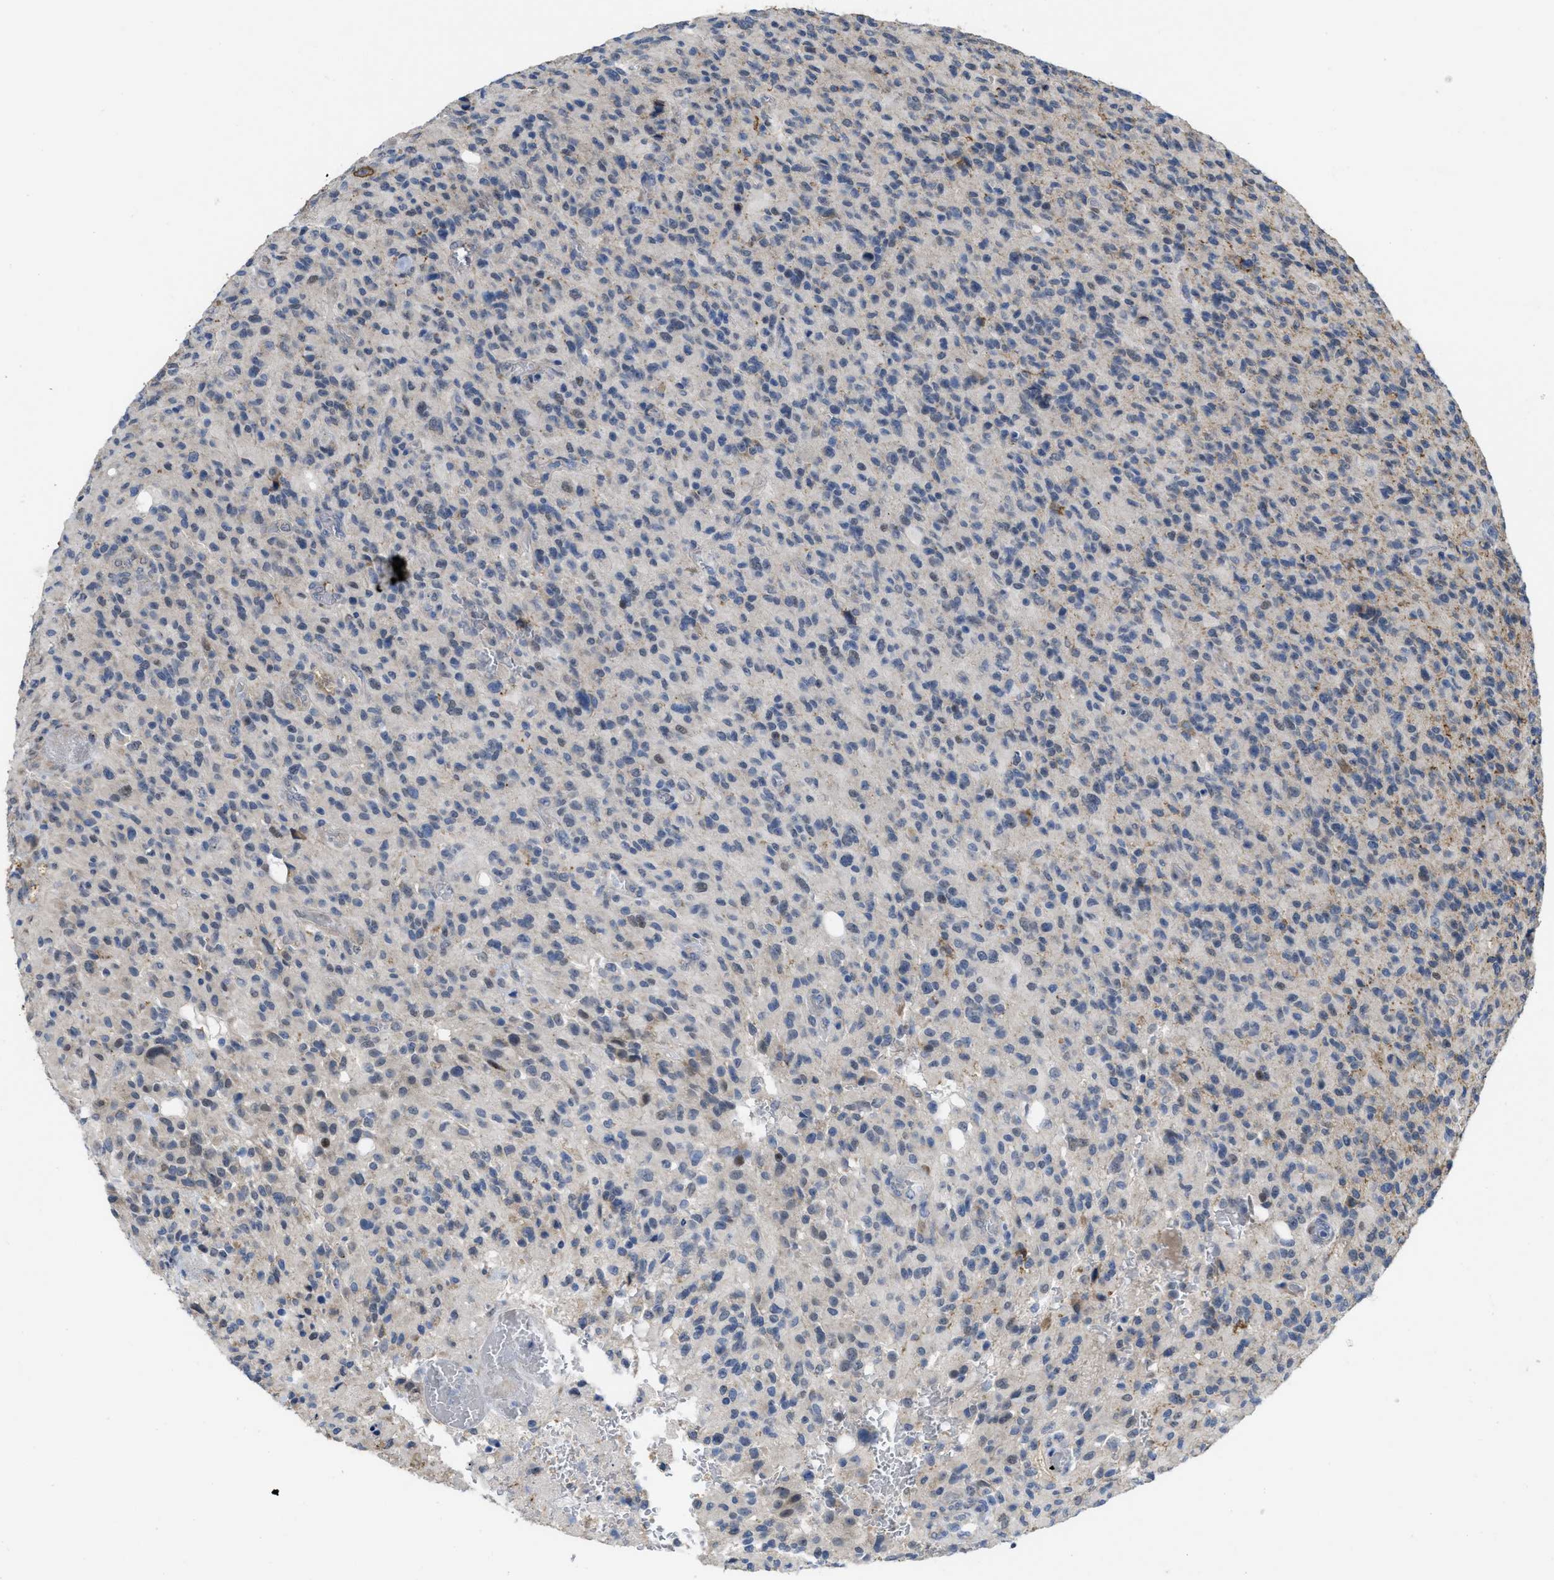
{"staining": {"intensity": "weak", "quantity": "<25%", "location": "cytoplasmic/membranous"}, "tissue": "glioma", "cell_type": "Tumor cells", "image_type": "cancer", "snomed": [{"axis": "morphology", "description": "Glioma, malignant, High grade"}, {"axis": "topography", "description": "Brain"}], "caption": "Tumor cells show no significant staining in glioma.", "gene": "CDPF1", "patient": {"sex": "male", "age": 71}}